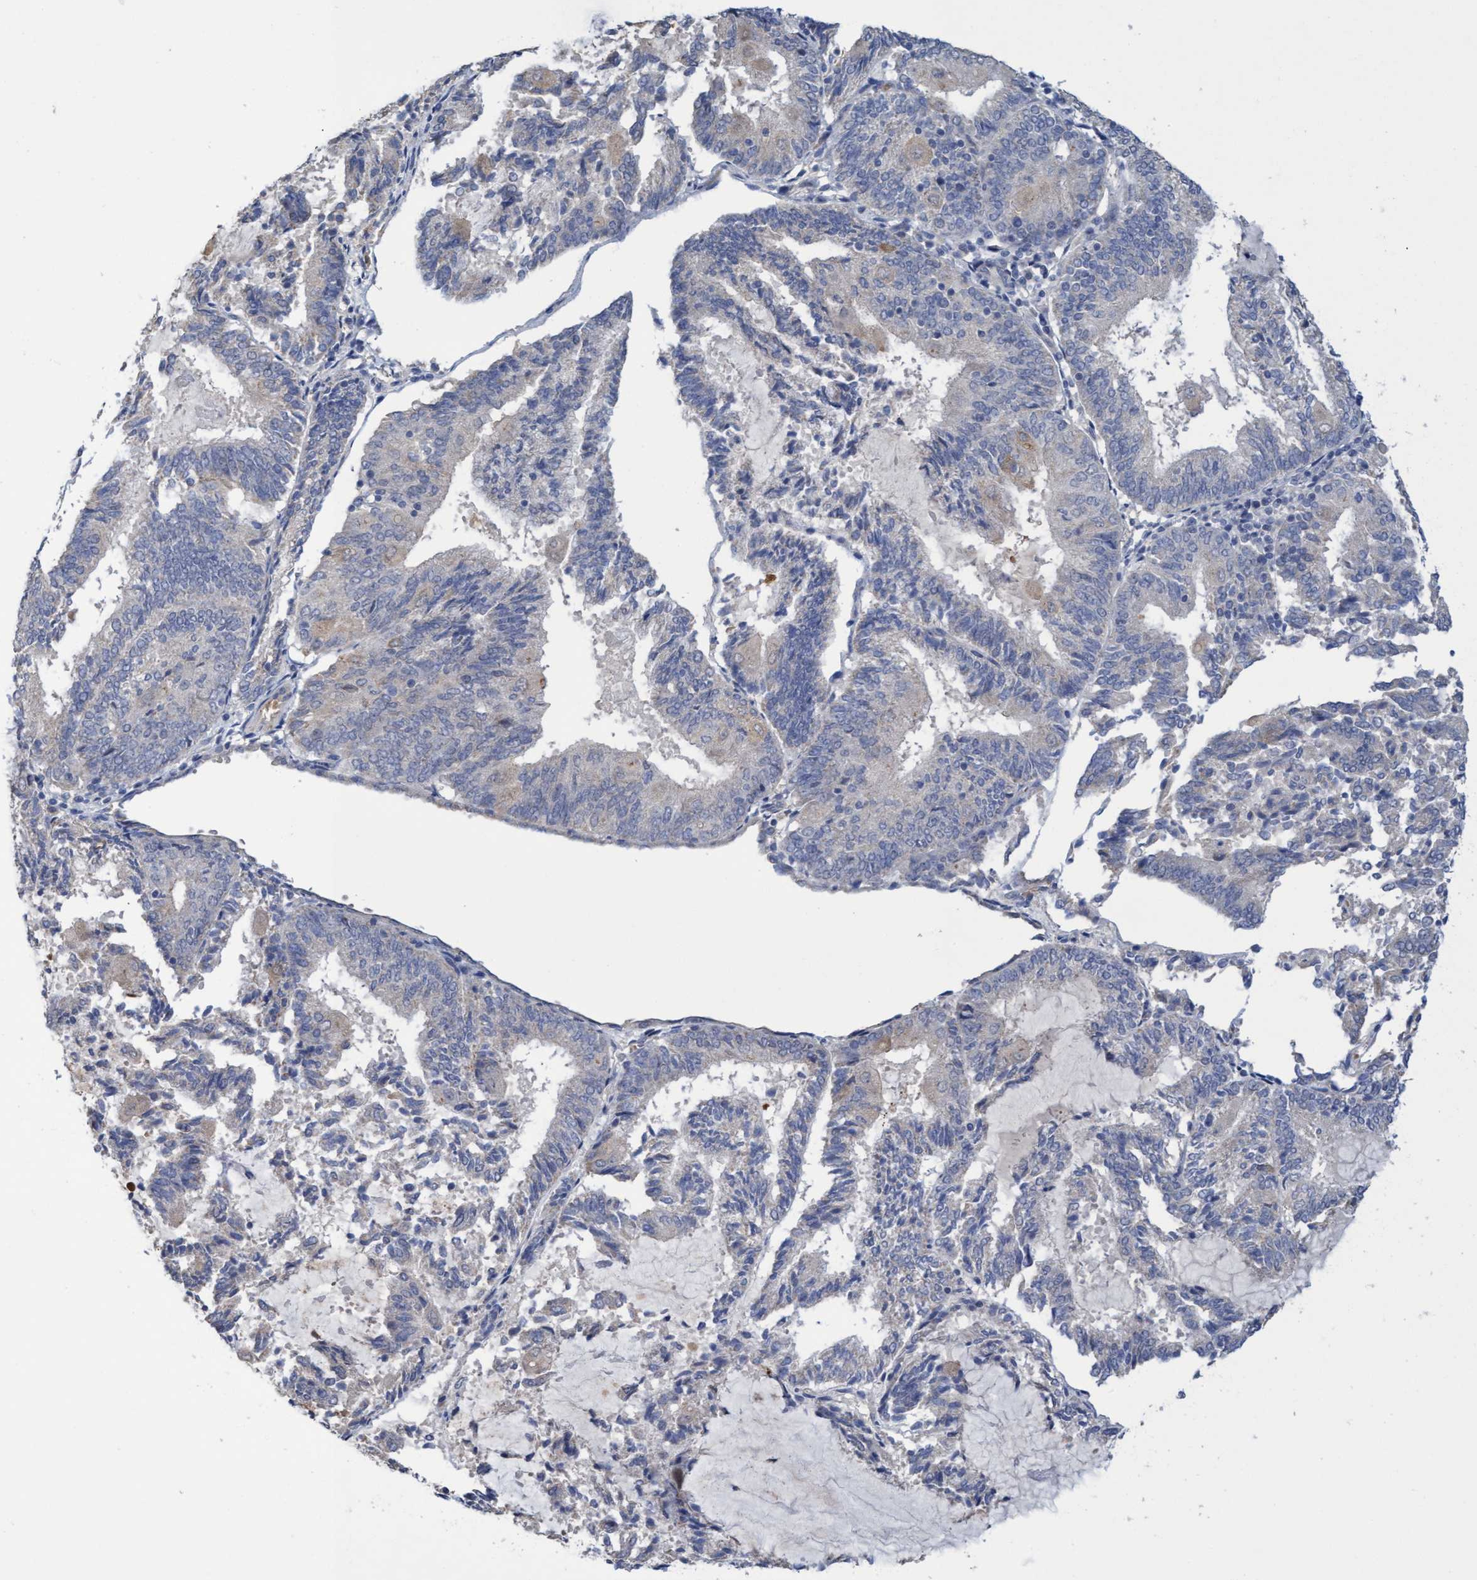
{"staining": {"intensity": "negative", "quantity": "none", "location": "none"}, "tissue": "endometrial cancer", "cell_type": "Tumor cells", "image_type": "cancer", "snomed": [{"axis": "morphology", "description": "Adenocarcinoma, NOS"}, {"axis": "topography", "description": "Endometrium"}], "caption": "Tumor cells are negative for brown protein staining in adenocarcinoma (endometrial).", "gene": "SEMA4D", "patient": {"sex": "female", "age": 81}}